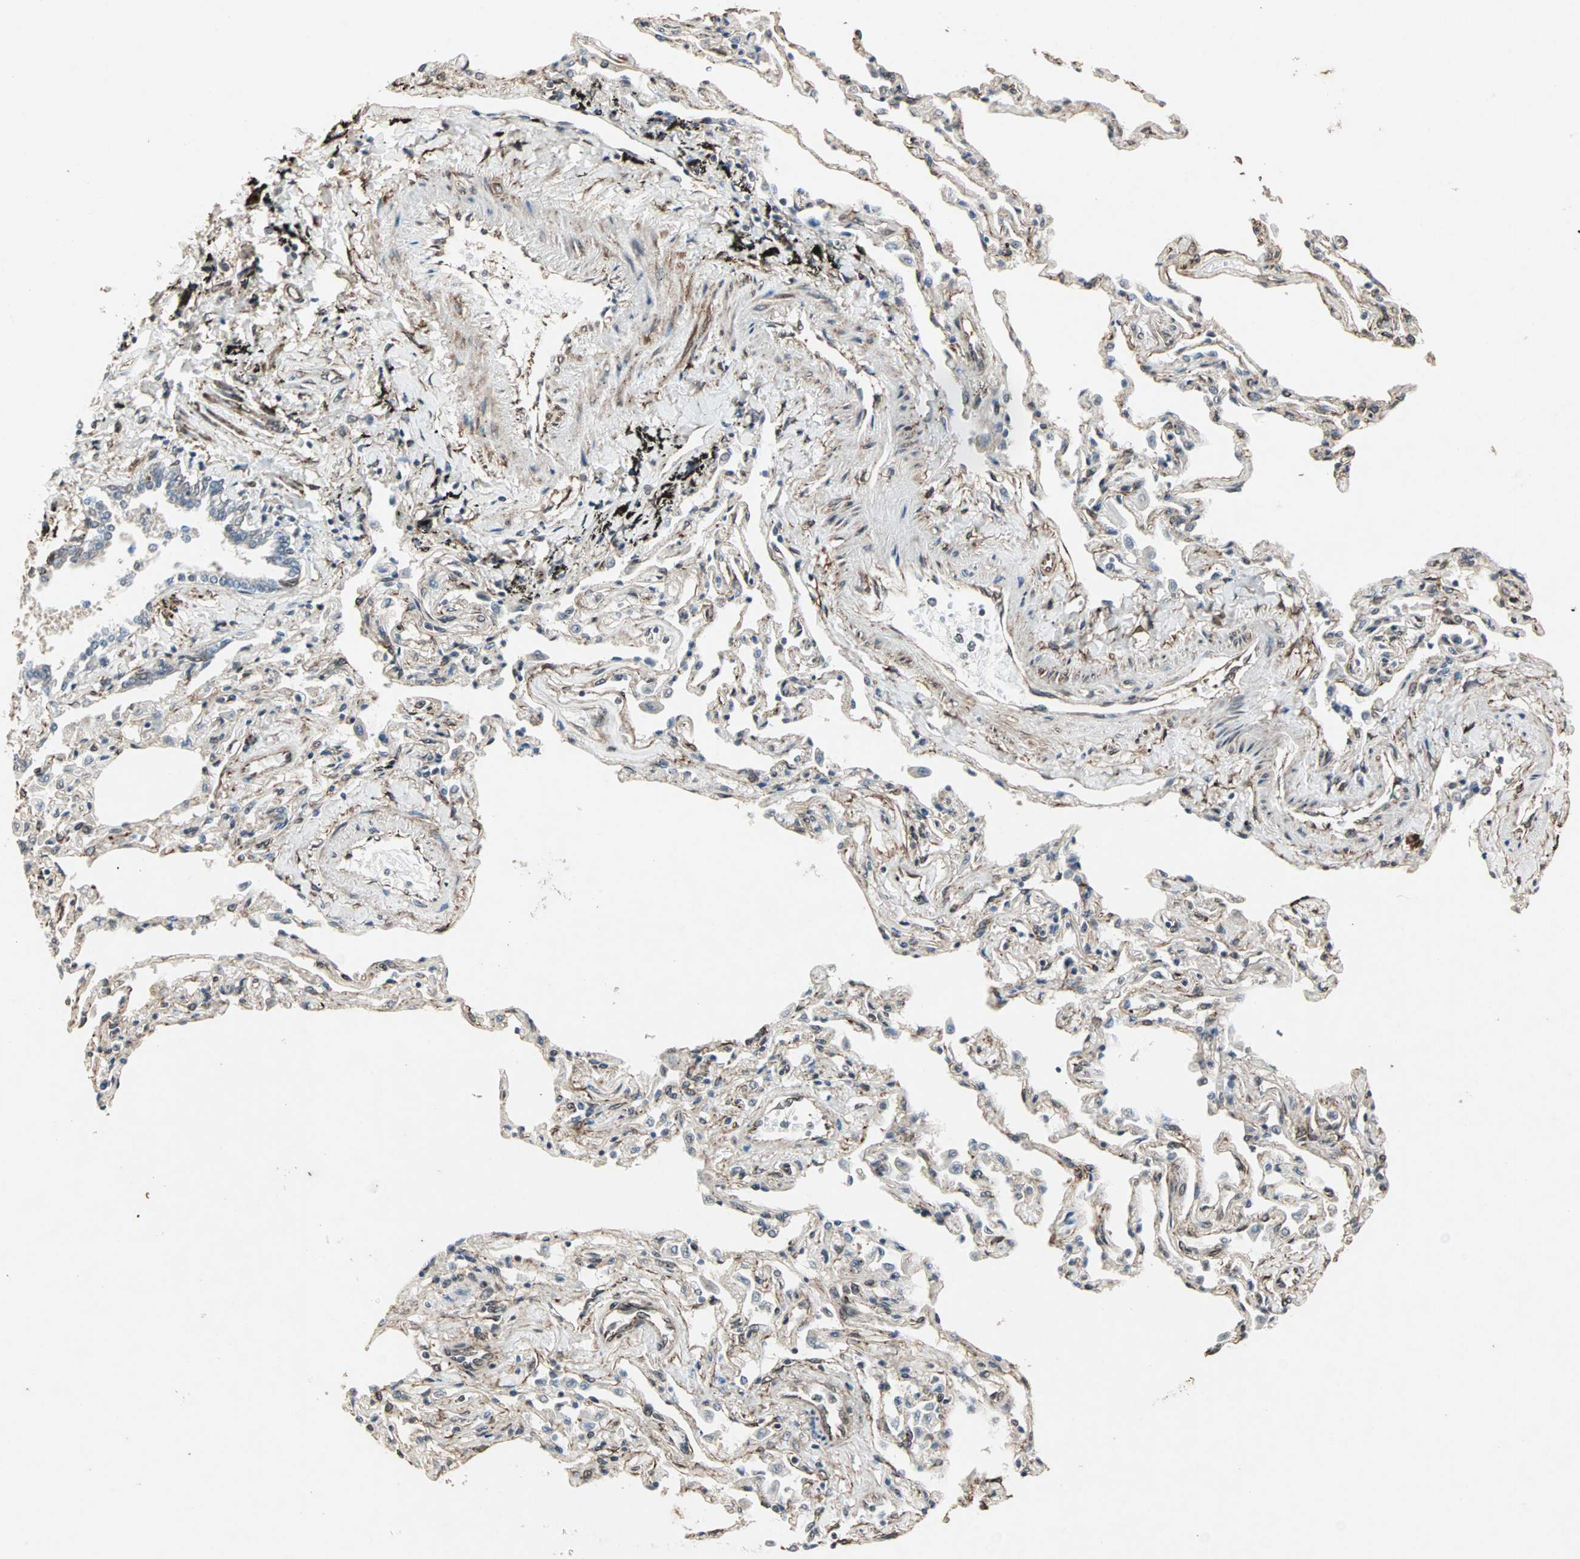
{"staining": {"intensity": "moderate", "quantity": ">75%", "location": "cytoplasmic/membranous"}, "tissue": "bronchus", "cell_type": "Respiratory epithelial cells", "image_type": "normal", "snomed": [{"axis": "morphology", "description": "Normal tissue, NOS"}, {"axis": "topography", "description": "Lung"}], "caption": "A brown stain highlights moderate cytoplasmic/membranous expression of a protein in respiratory epithelial cells of benign bronchus.", "gene": "TRPV4", "patient": {"sex": "male", "age": 64}}